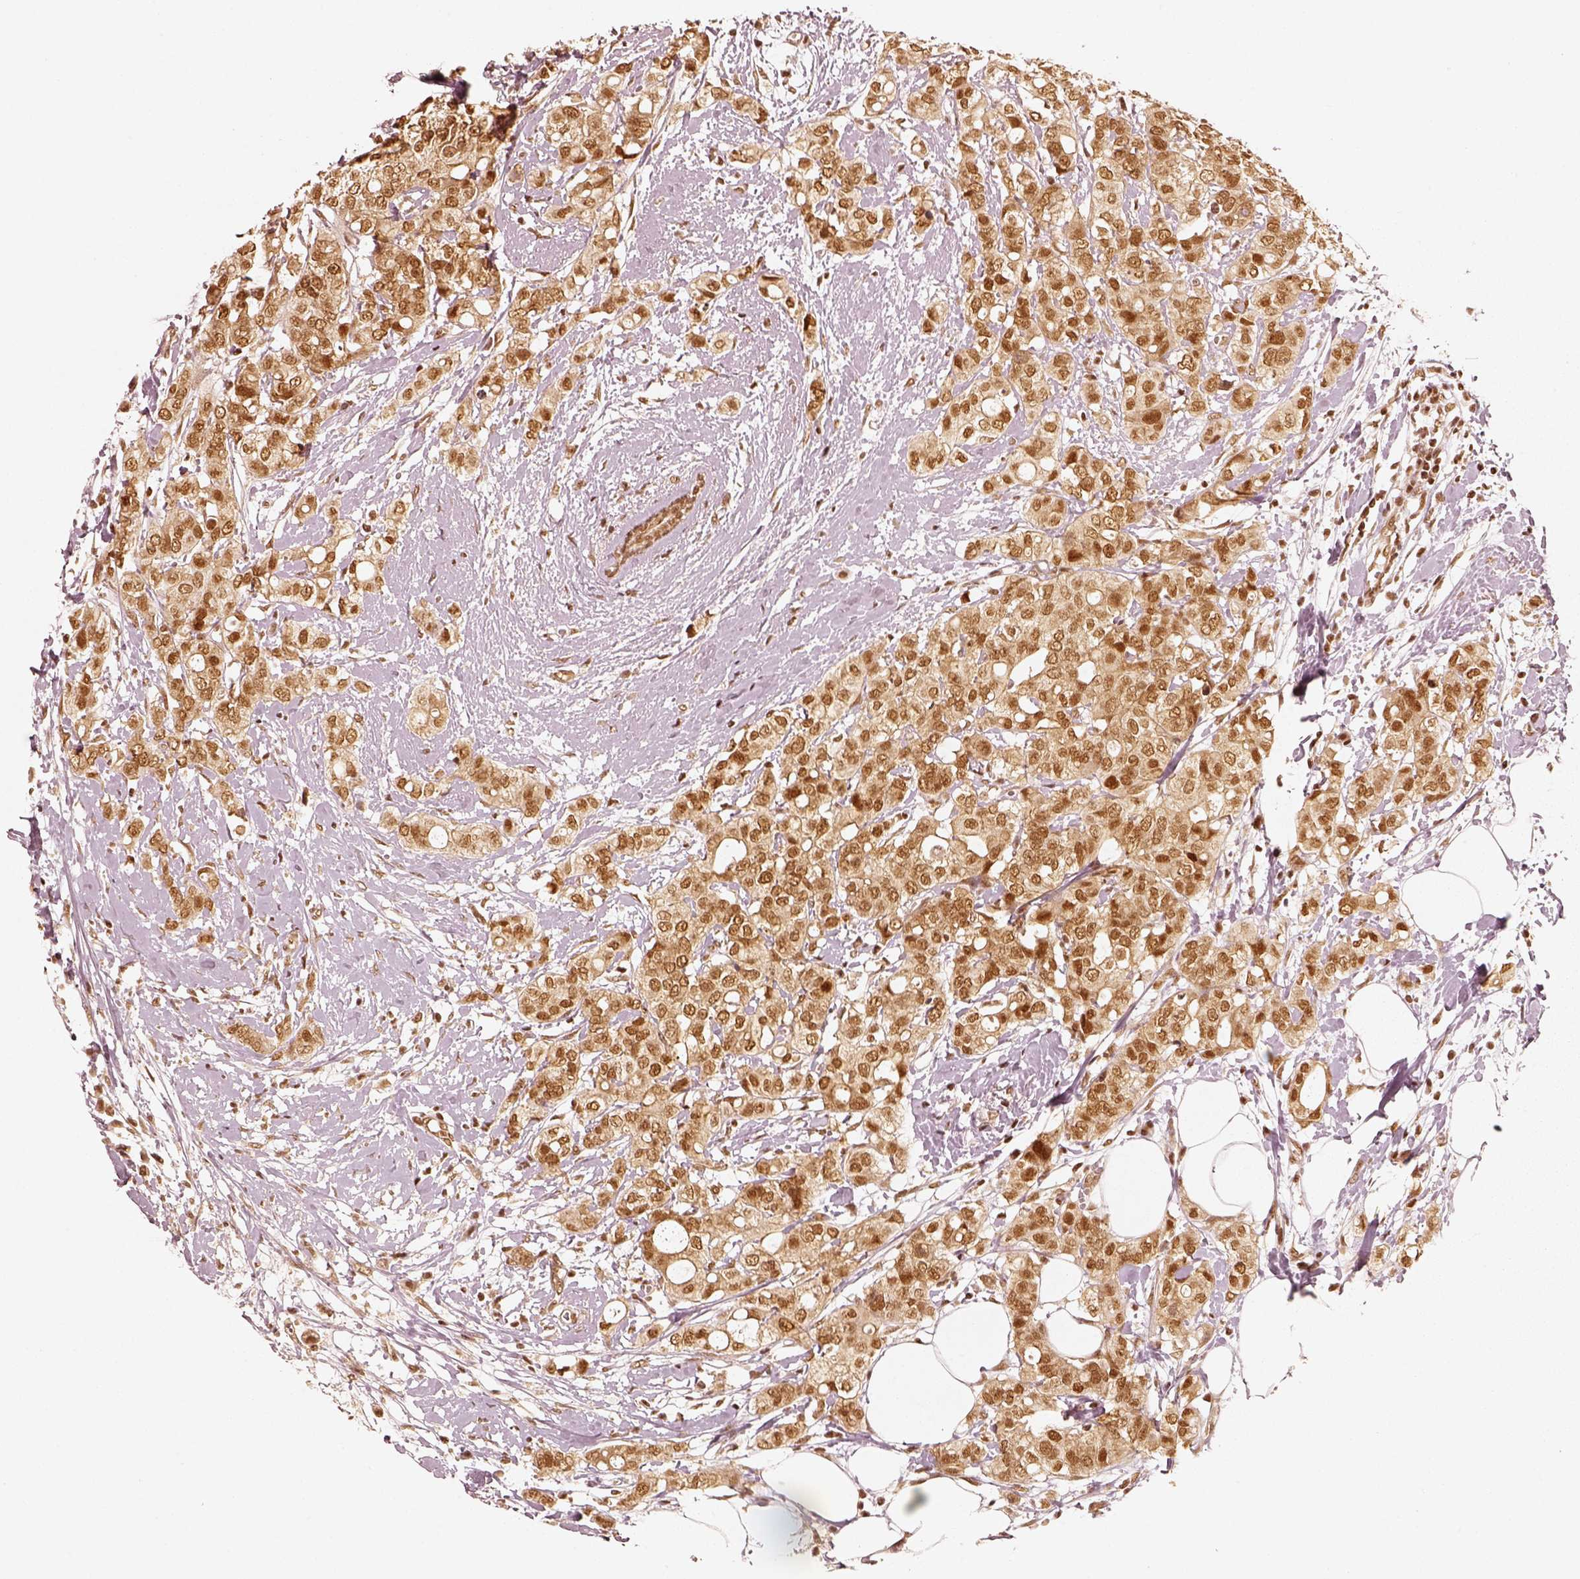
{"staining": {"intensity": "moderate", "quantity": ">75%", "location": "nuclear"}, "tissue": "breast cancer", "cell_type": "Tumor cells", "image_type": "cancer", "snomed": [{"axis": "morphology", "description": "Duct carcinoma"}, {"axis": "topography", "description": "Breast"}], "caption": "Breast cancer (intraductal carcinoma) stained for a protein demonstrates moderate nuclear positivity in tumor cells. (DAB (3,3'-diaminobenzidine) = brown stain, brightfield microscopy at high magnification).", "gene": "GMEB2", "patient": {"sex": "female", "age": 40}}